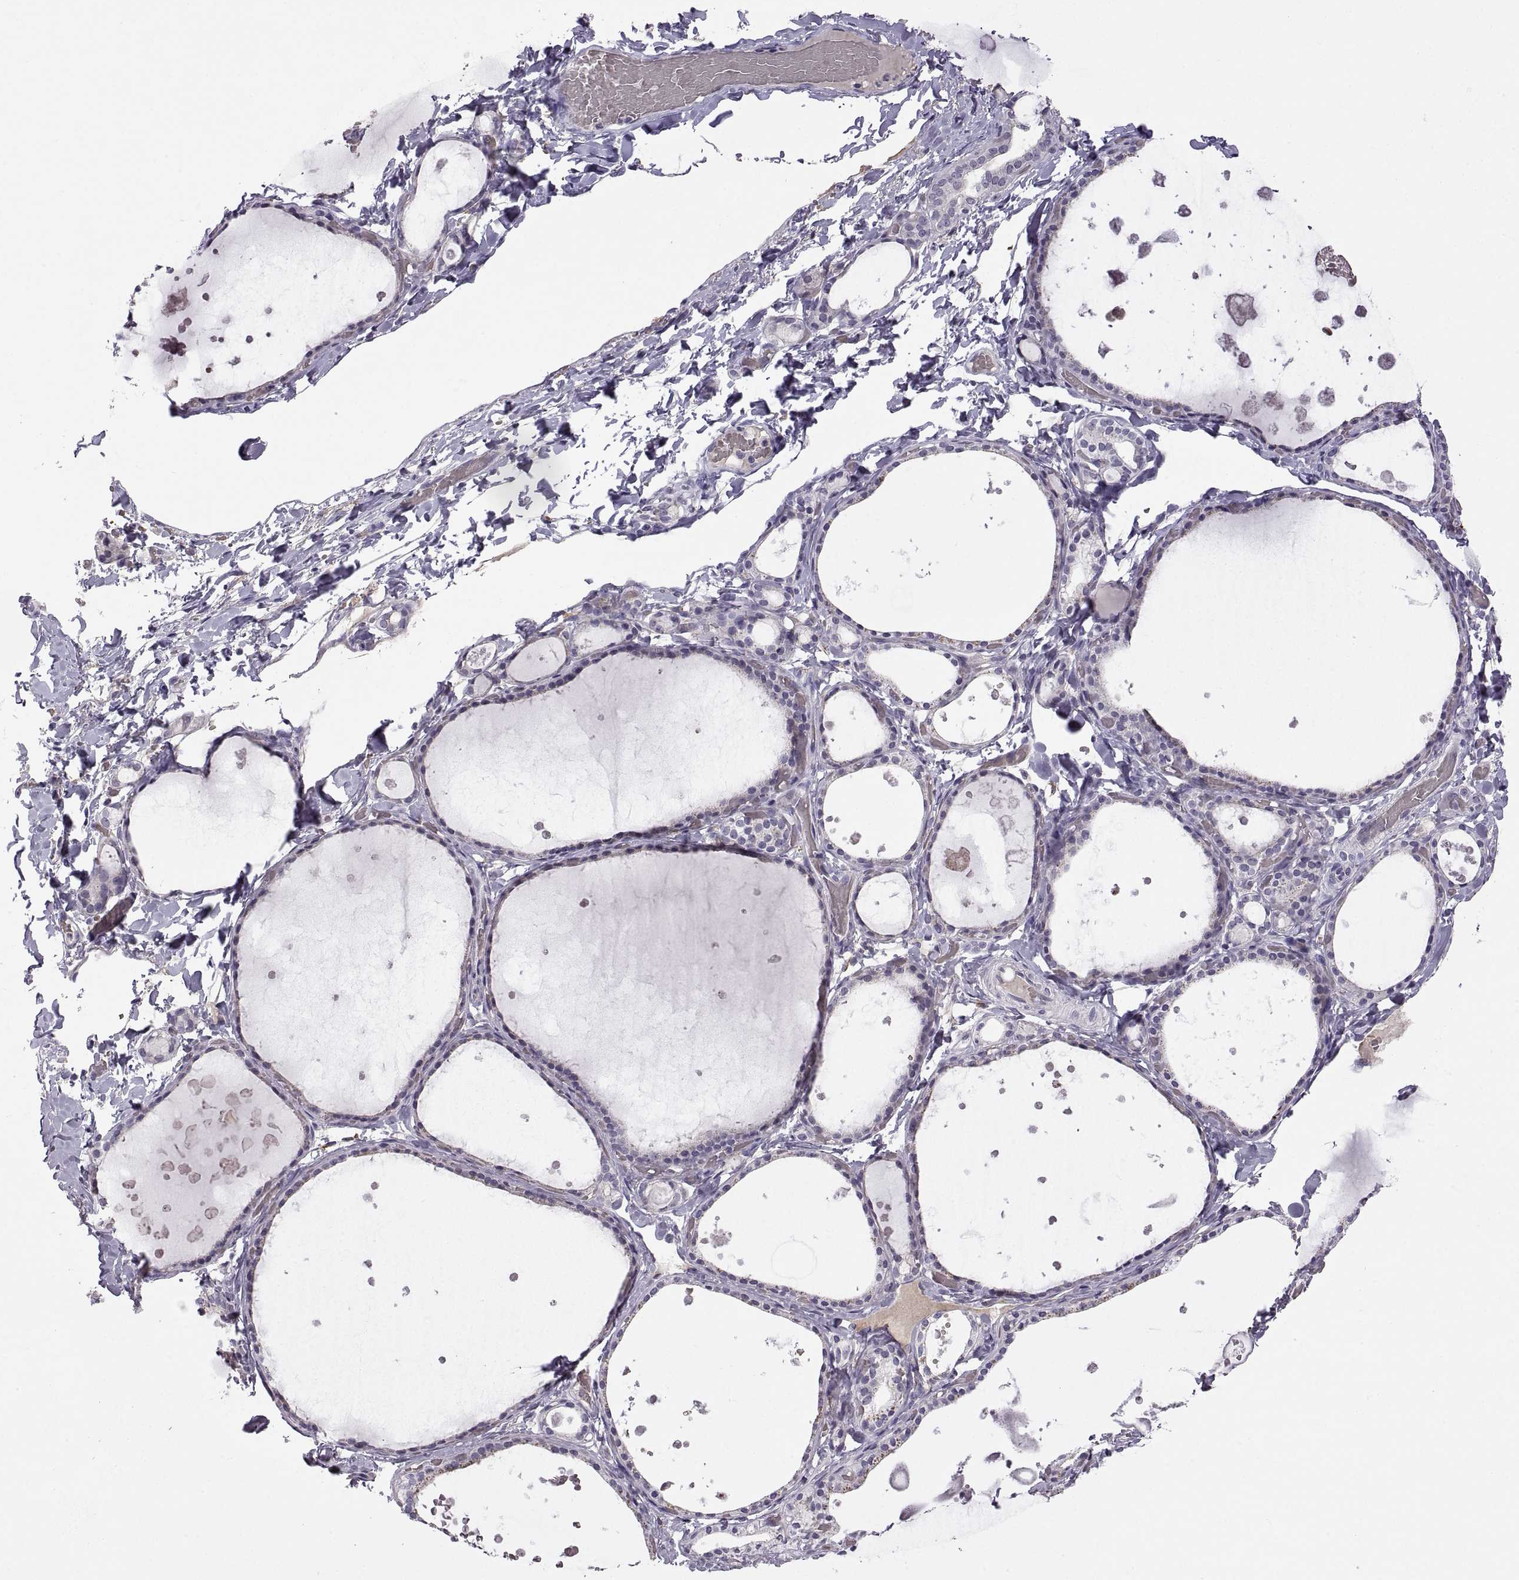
{"staining": {"intensity": "negative", "quantity": "none", "location": "none"}, "tissue": "thyroid gland", "cell_type": "Glandular cells", "image_type": "normal", "snomed": [{"axis": "morphology", "description": "Normal tissue, NOS"}, {"axis": "topography", "description": "Thyroid gland"}], "caption": "There is no significant staining in glandular cells of thyroid gland. (Stains: DAB (3,3'-diaminobenzidine) IHC with hematoxylin counter stain, Microscopy: brightfield microscopy at high magnification).", "gene": "MEIOC", "patient": {"sex": "female", "age": 56}}